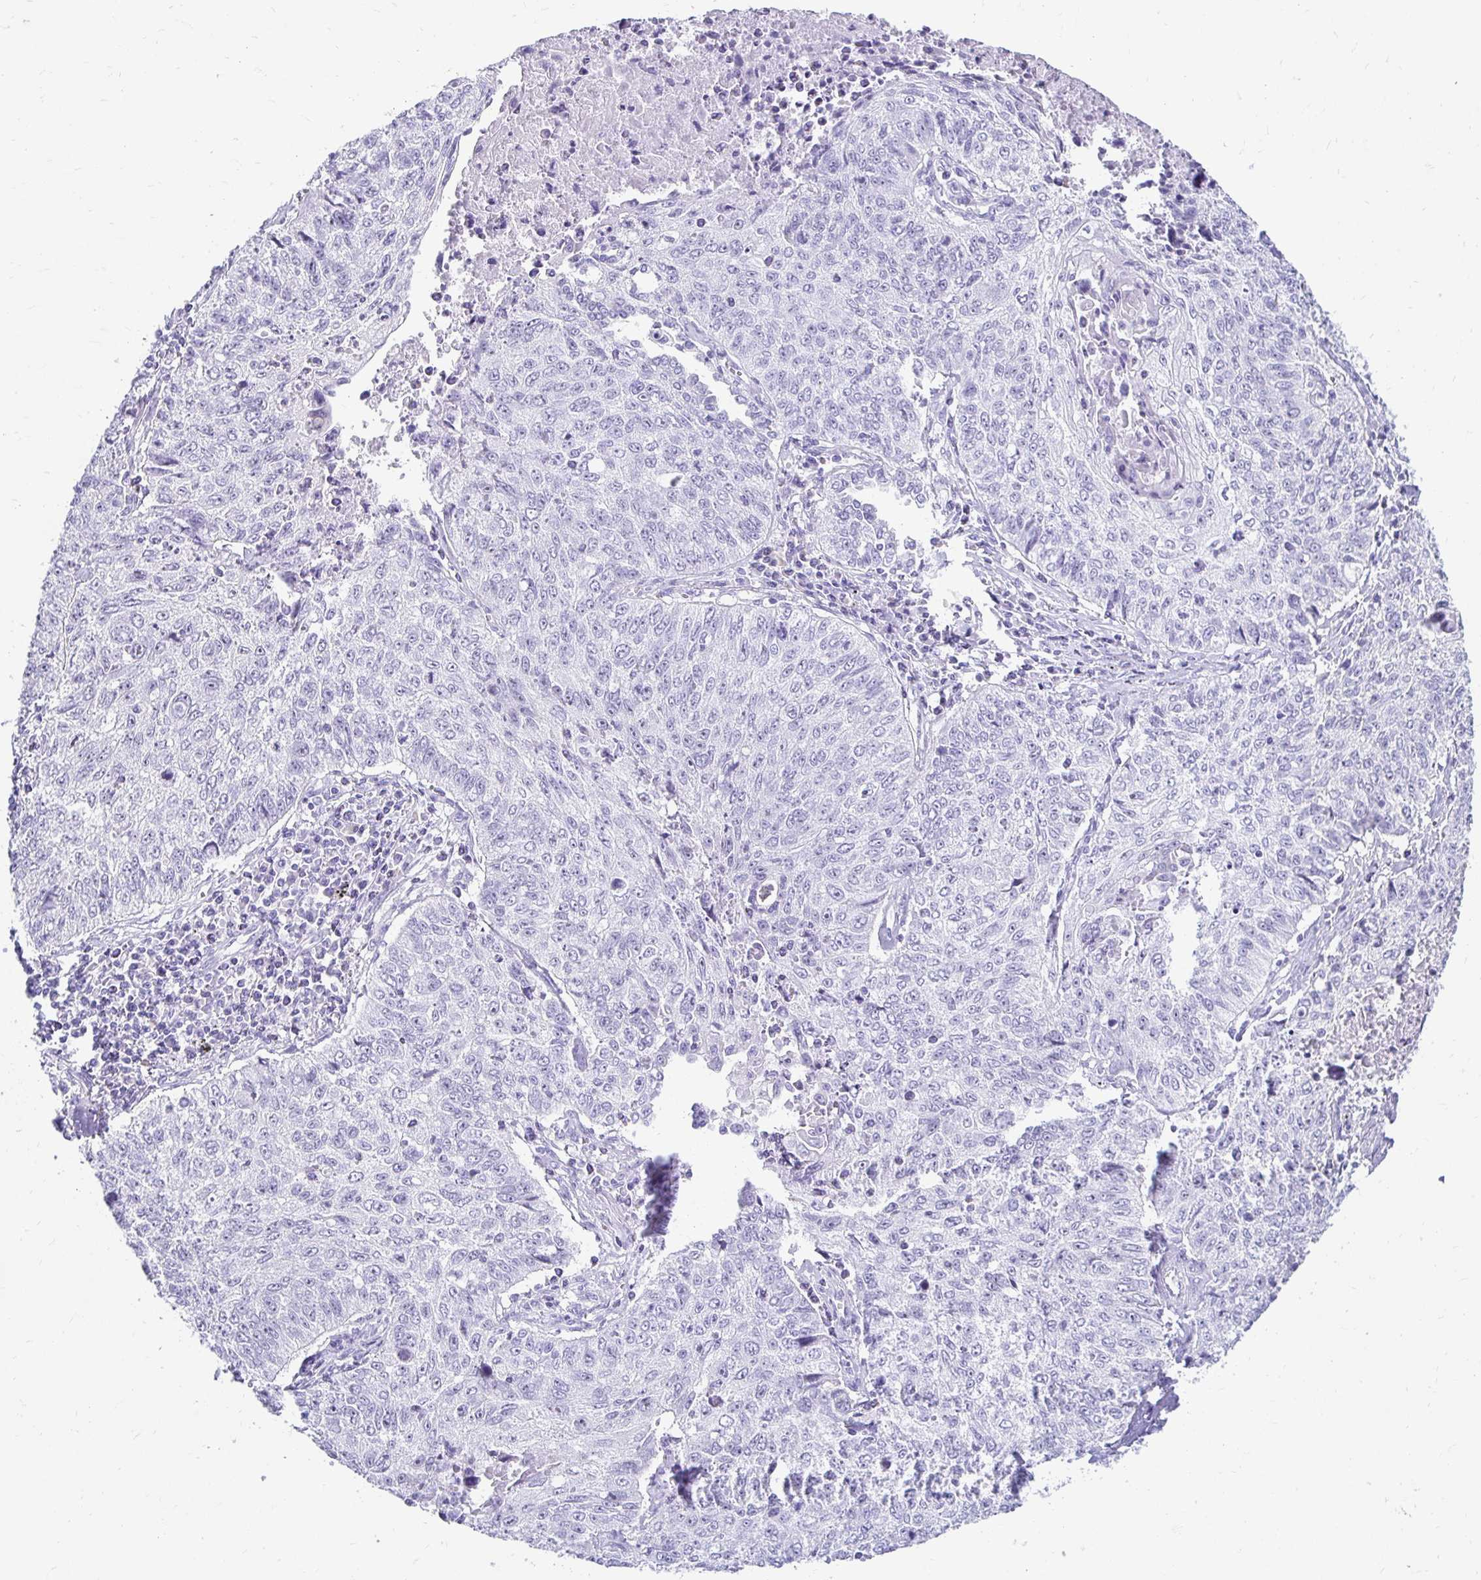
{"staining": {"intensity": "negative", "quantity": "none", "location": "none"}, "tissue": "lung cancer", "cell_type": "Tumor cells", "image_type": "cancer", "snomed": [{"axis": "morphology", "description": "Normal morphology"}, {"axis": "morphology", "description": "Aneuploidy"}, {"axis": "morphology", "description": "Squamous cell carcinoma, NOS"}, {"axis": "topography", "description": "Lymph node"}, {"axis": "topography", "description": "Lung"}], "caption": "IHC of human lung cancer (aneuploidy) reveals no positivity in tumor cells.", "gene": "CST6", "patient": {"sex": "female", "age": 76}}